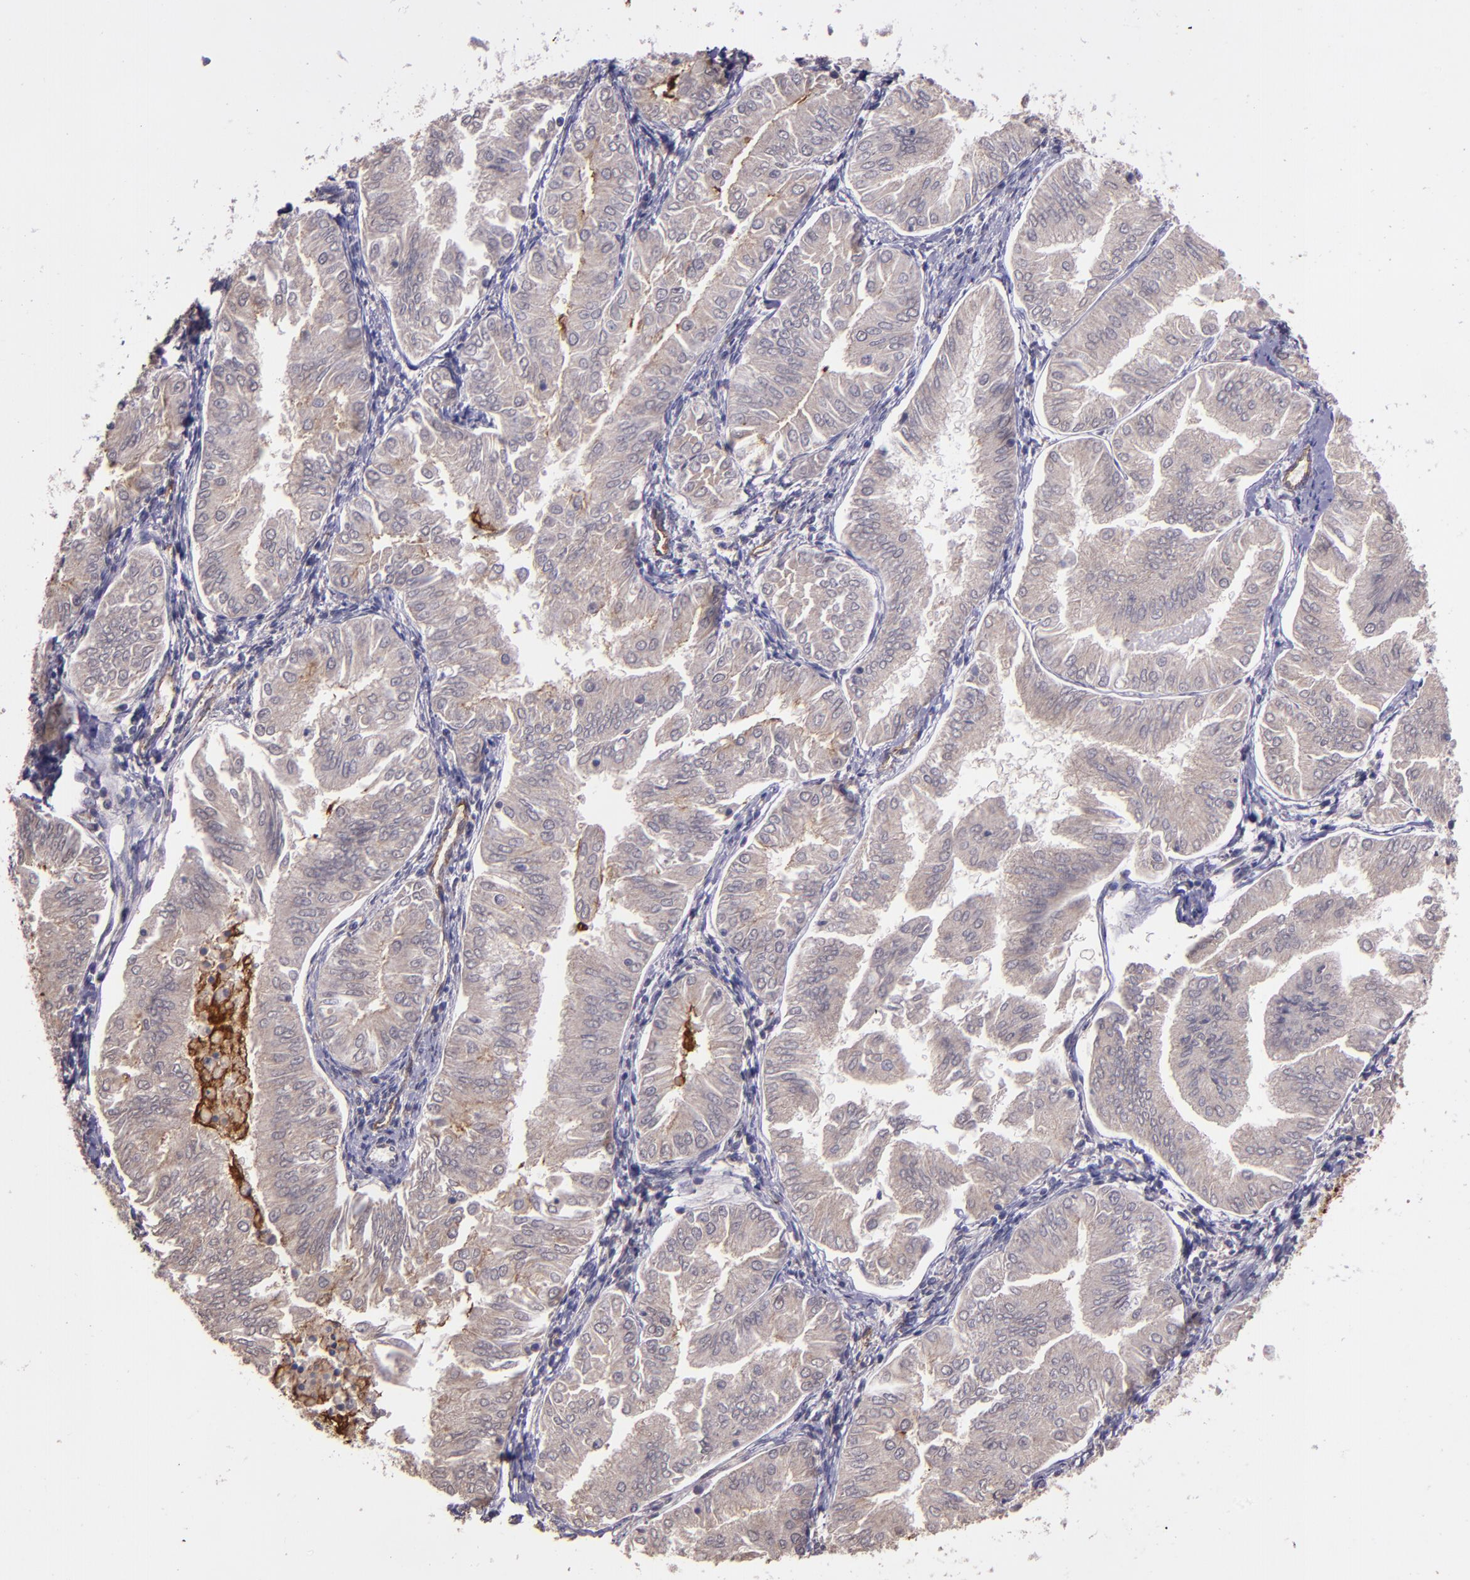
{"staining": {"intensity": "weak", "quantity": ">75%", "location": "cytoplasmic/membranous"}, "tissue": "endometrial cancer", "cell_type": "Tumor cells", "image_type": "cancer", "snomed": [{"axis": "morphology", "description": "Adenocarcinoma, NOS"}, {"axis": "topography", "description": "Endometrium"}], "caption": "Tumor cells exhibit low levels of weak cytoplasmic/membranous positivity in approximately >75% of cells in human adenocarcinoma (endometrial). (DAB (3,3'-diaminobenzidine) IHC, brown staining for protein, blue staining for nuclei).", "gene": "TAF7L", "patient": {"sex": "female", "age": 53}}